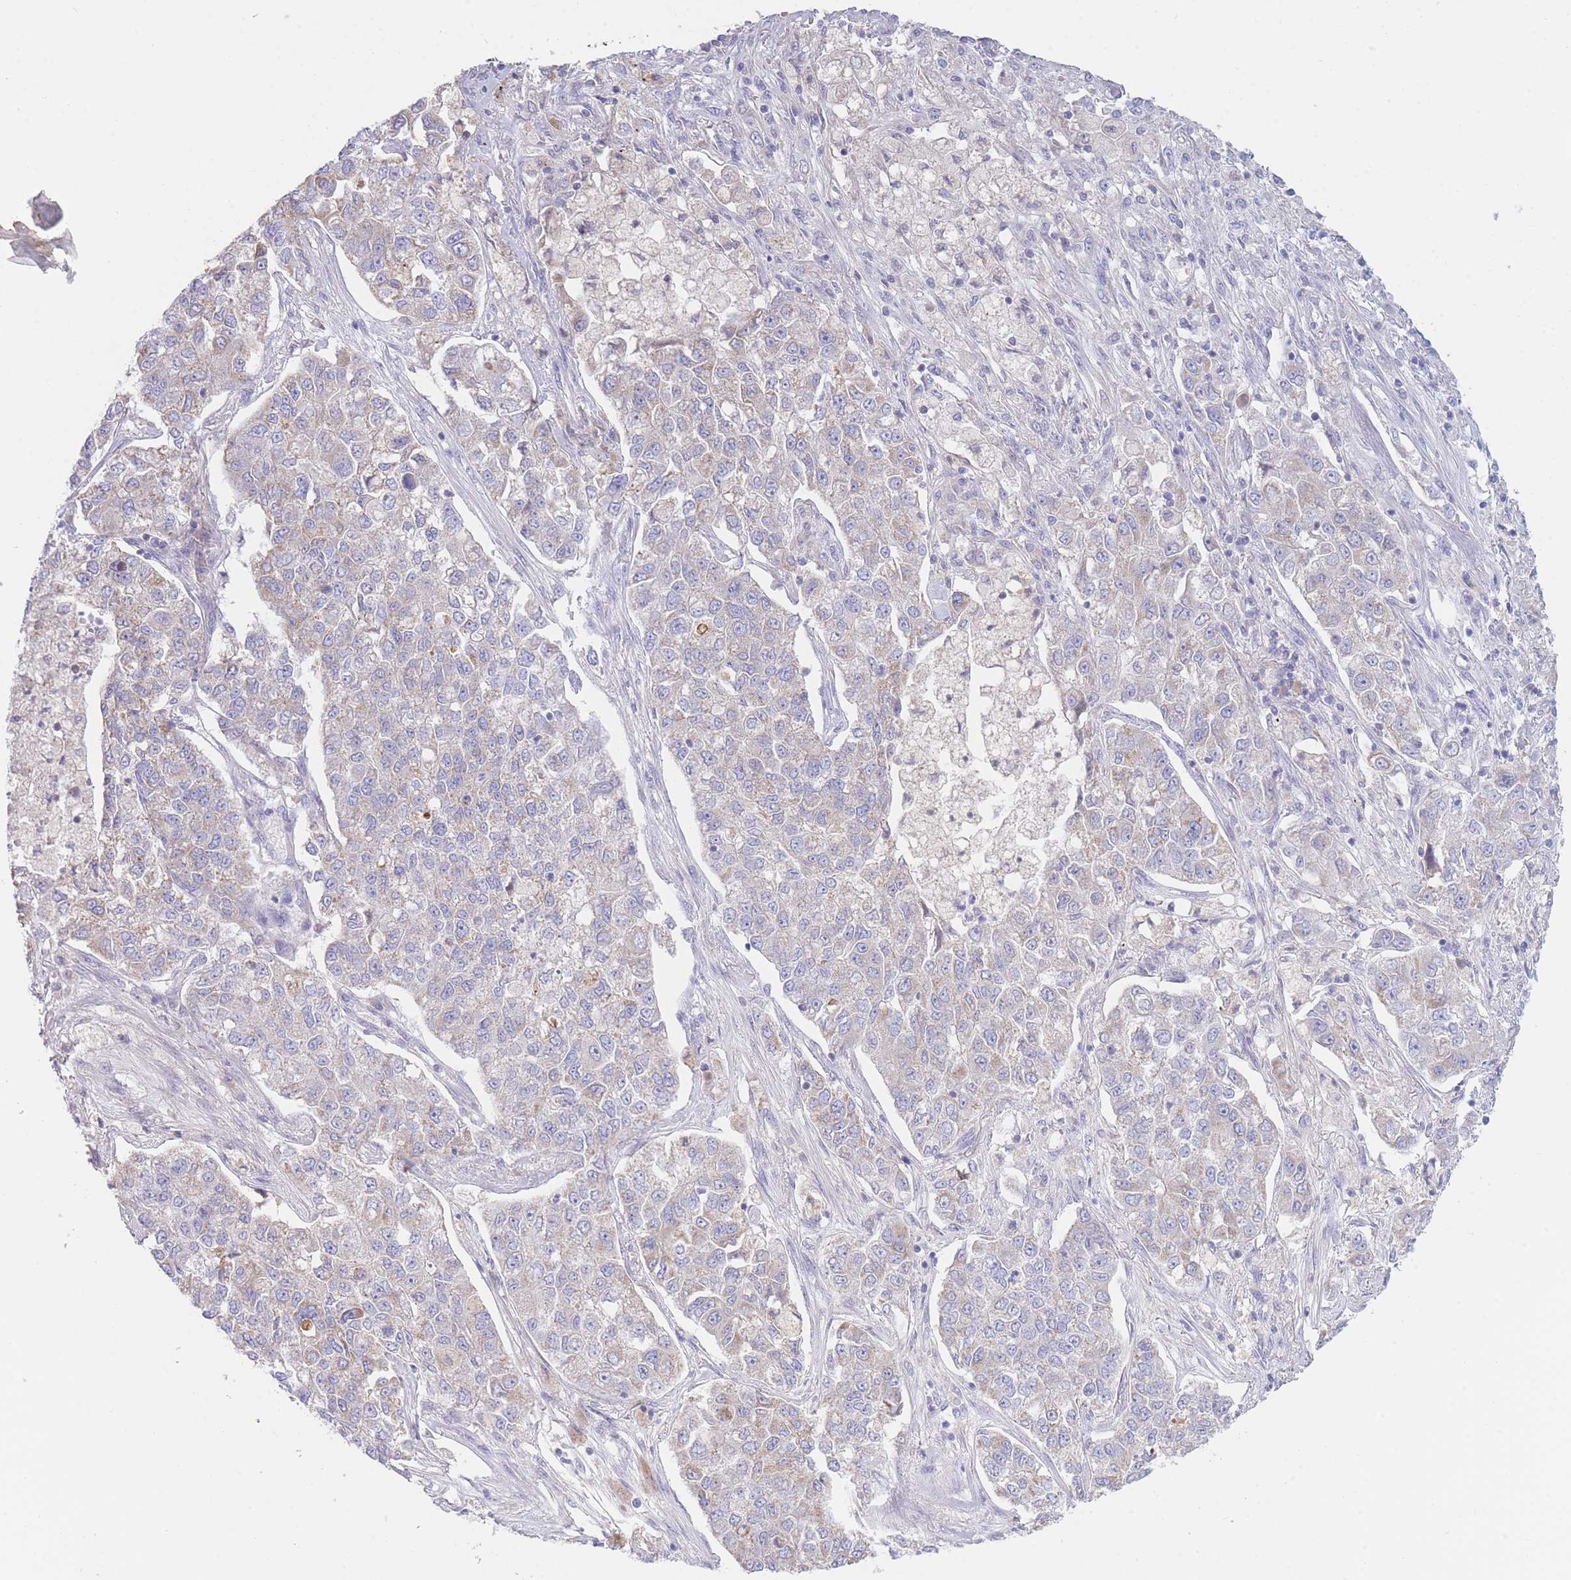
{"staining": {"intensity": "weak", "quantity": "<25%", "location": "cytoplasmic/membranous"}, "tissue": "lung cancer", "cell_type": "Tumor cells", "image_type": "cancer", "snomed": [{"axis": "morphology", "description": "Adenocarcinoma, NOS"}, {"axis": "topography", "description": "Lung"}], "caption": "Immunohistochemical staining of human adenocarcinoma (lung) shows no significant positivity in tumor cells. The staining is performed using DAB (3,3'-diaminobenzidine) brown chromogen with nuclei counter-stained in using hematoxylin.", "gene": "NANP", "patient": {"sex": "male", "age": 49}}